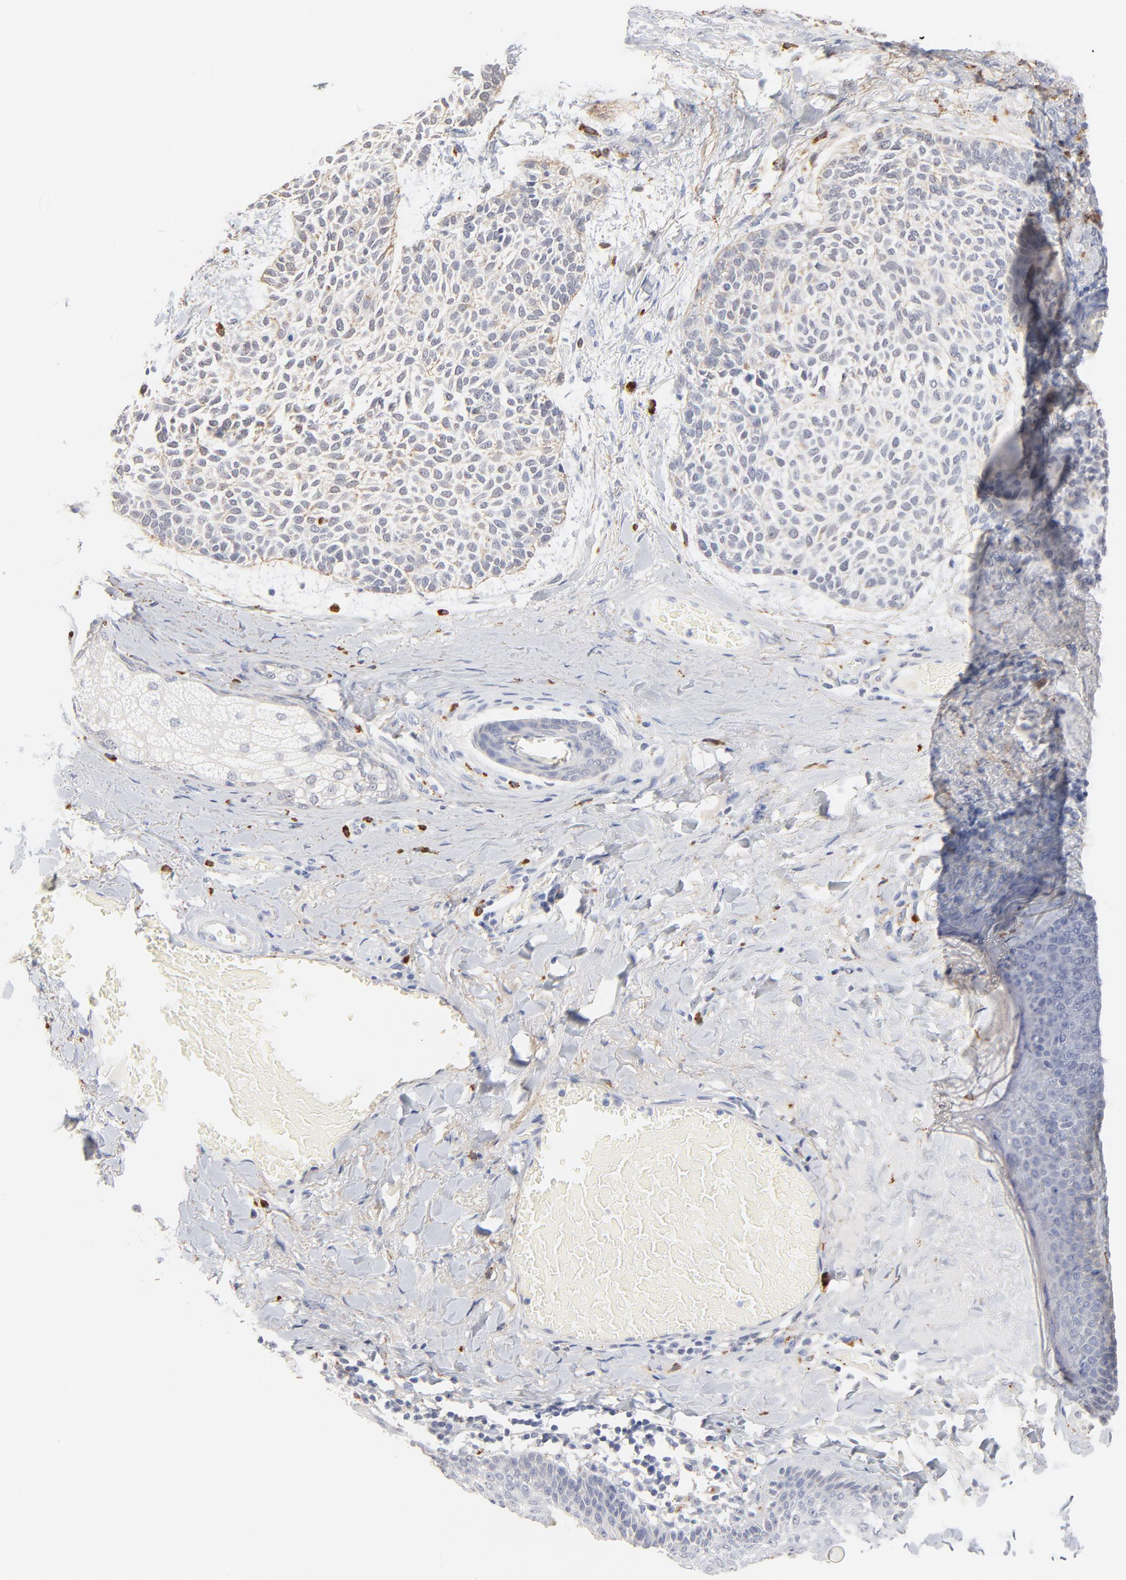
{"staining": {"intensity": "weak", "quantity": "25%-75%", "location": "cytoplasmic/membranous"}, "tissue": "skin cancer", "cell_type": "Tumor cells", "image_type": "cancer", "snomed": [{"axis": "morphology", "description": "Normal tissue, NOS"}, {"axis": "morphology", "description": "Basal cell carcinoma"}, {"axis": "topography", "description": "Skin"}], "caption": "The micrograph exhibits a brown stain indicating the presence of a protein in the cytoplasmic/membranous of tumor cells in skin cancer (basal cell carcinoma).", "gene": "LTBP2", "patient": {"sex": "female", "age": 70}}